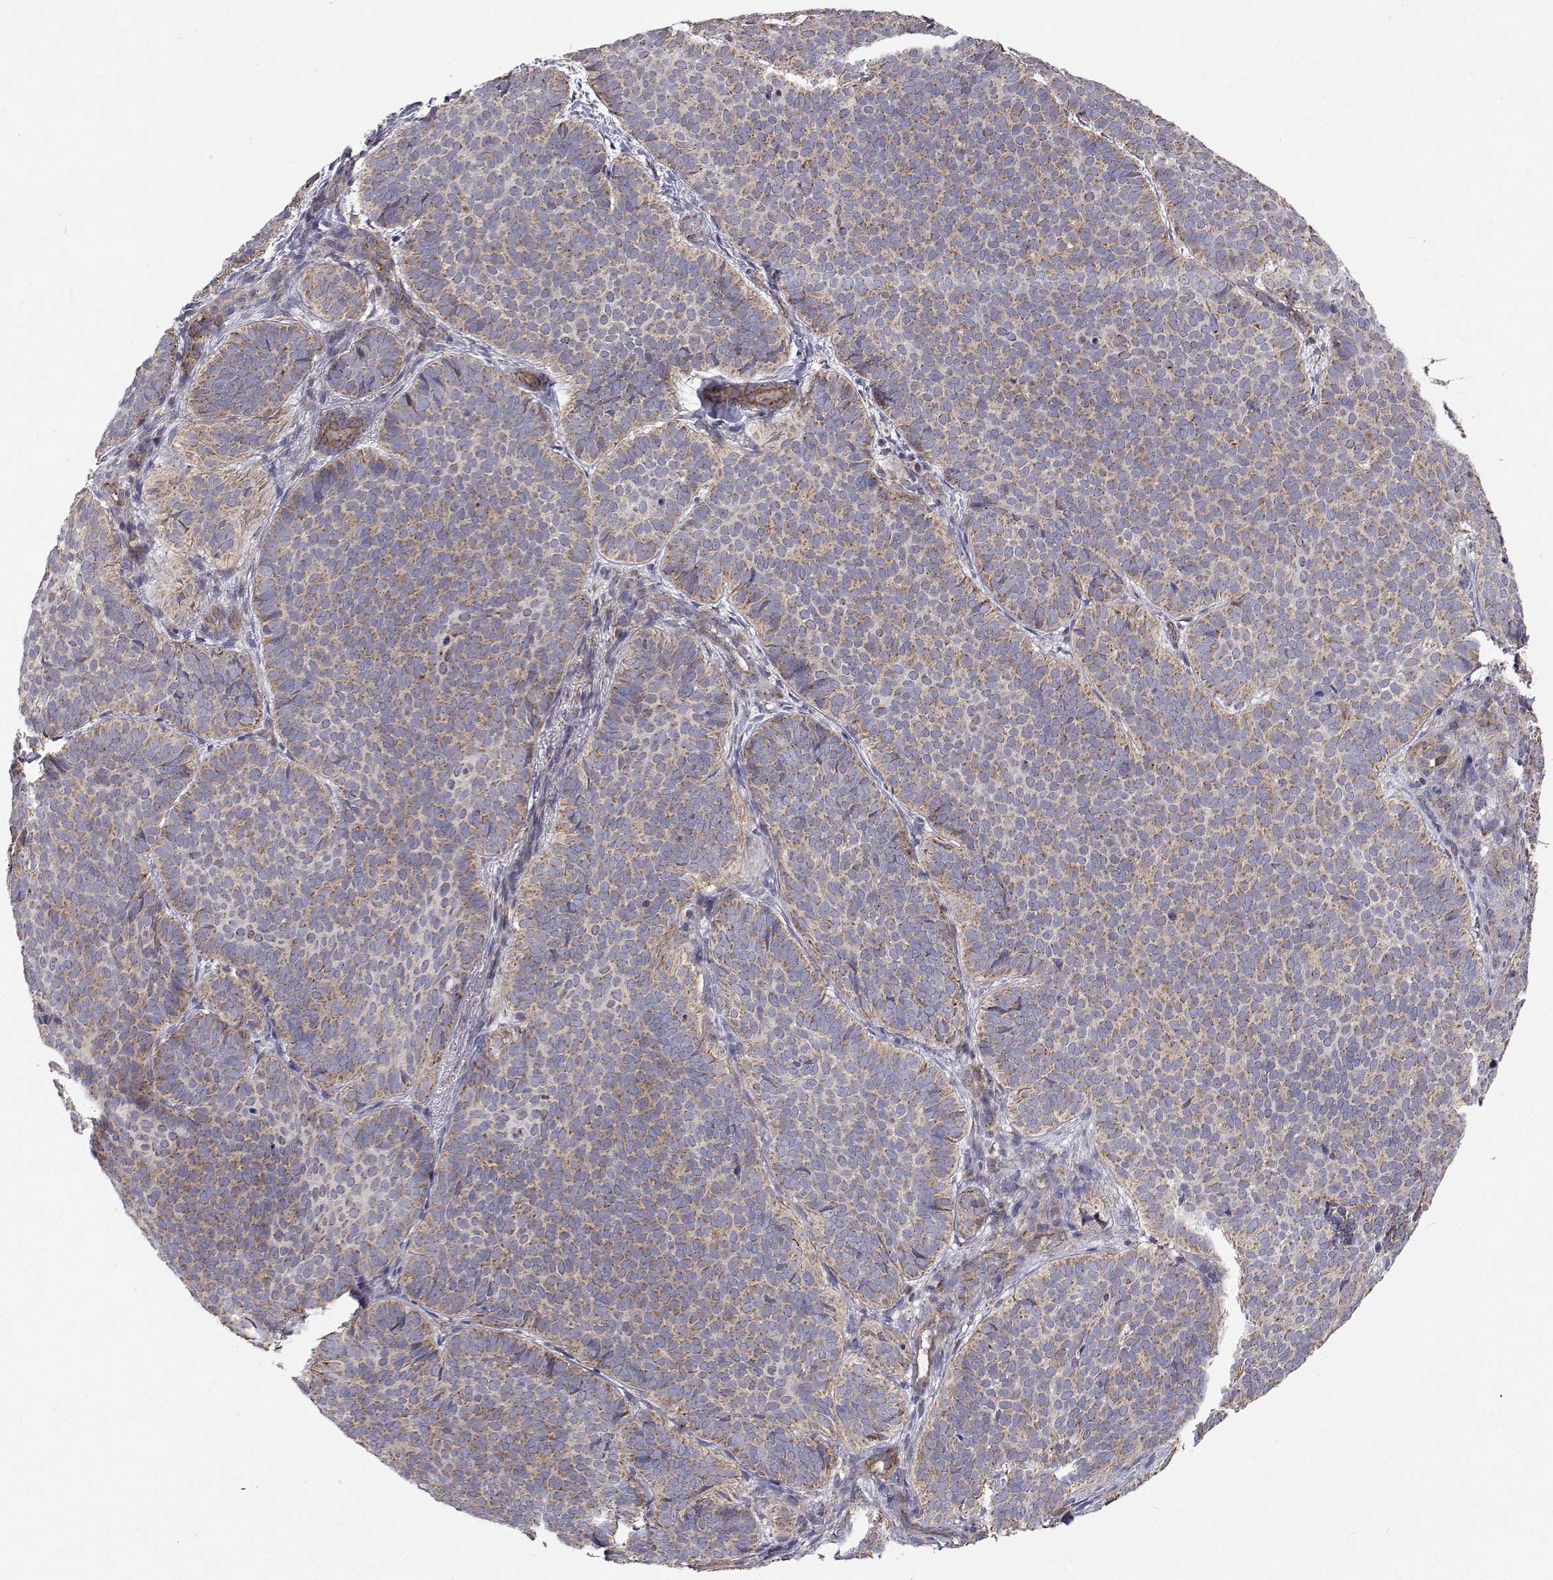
{"staining": {"intensity": "weak", "quantity": "25%-75%", "location": "cytoplasmic/membranous"}, "tissue": "skin cancer", "cell_type": "Tumor cells", "image_type": "cancer", "snomed": [{"axis": "morphology", "description": "Basal cell carcinoma"}, {"axis": "topography", "description": "Skin"}], "caption": "Skin cancer tissue exhibits weak cytoplasmic/membranous staining in about 25%-75% of tumor cells, visualized by immunohistochemistry.", "gene": "SPICE1", "patient": {"sex": "male", "age": 57}}